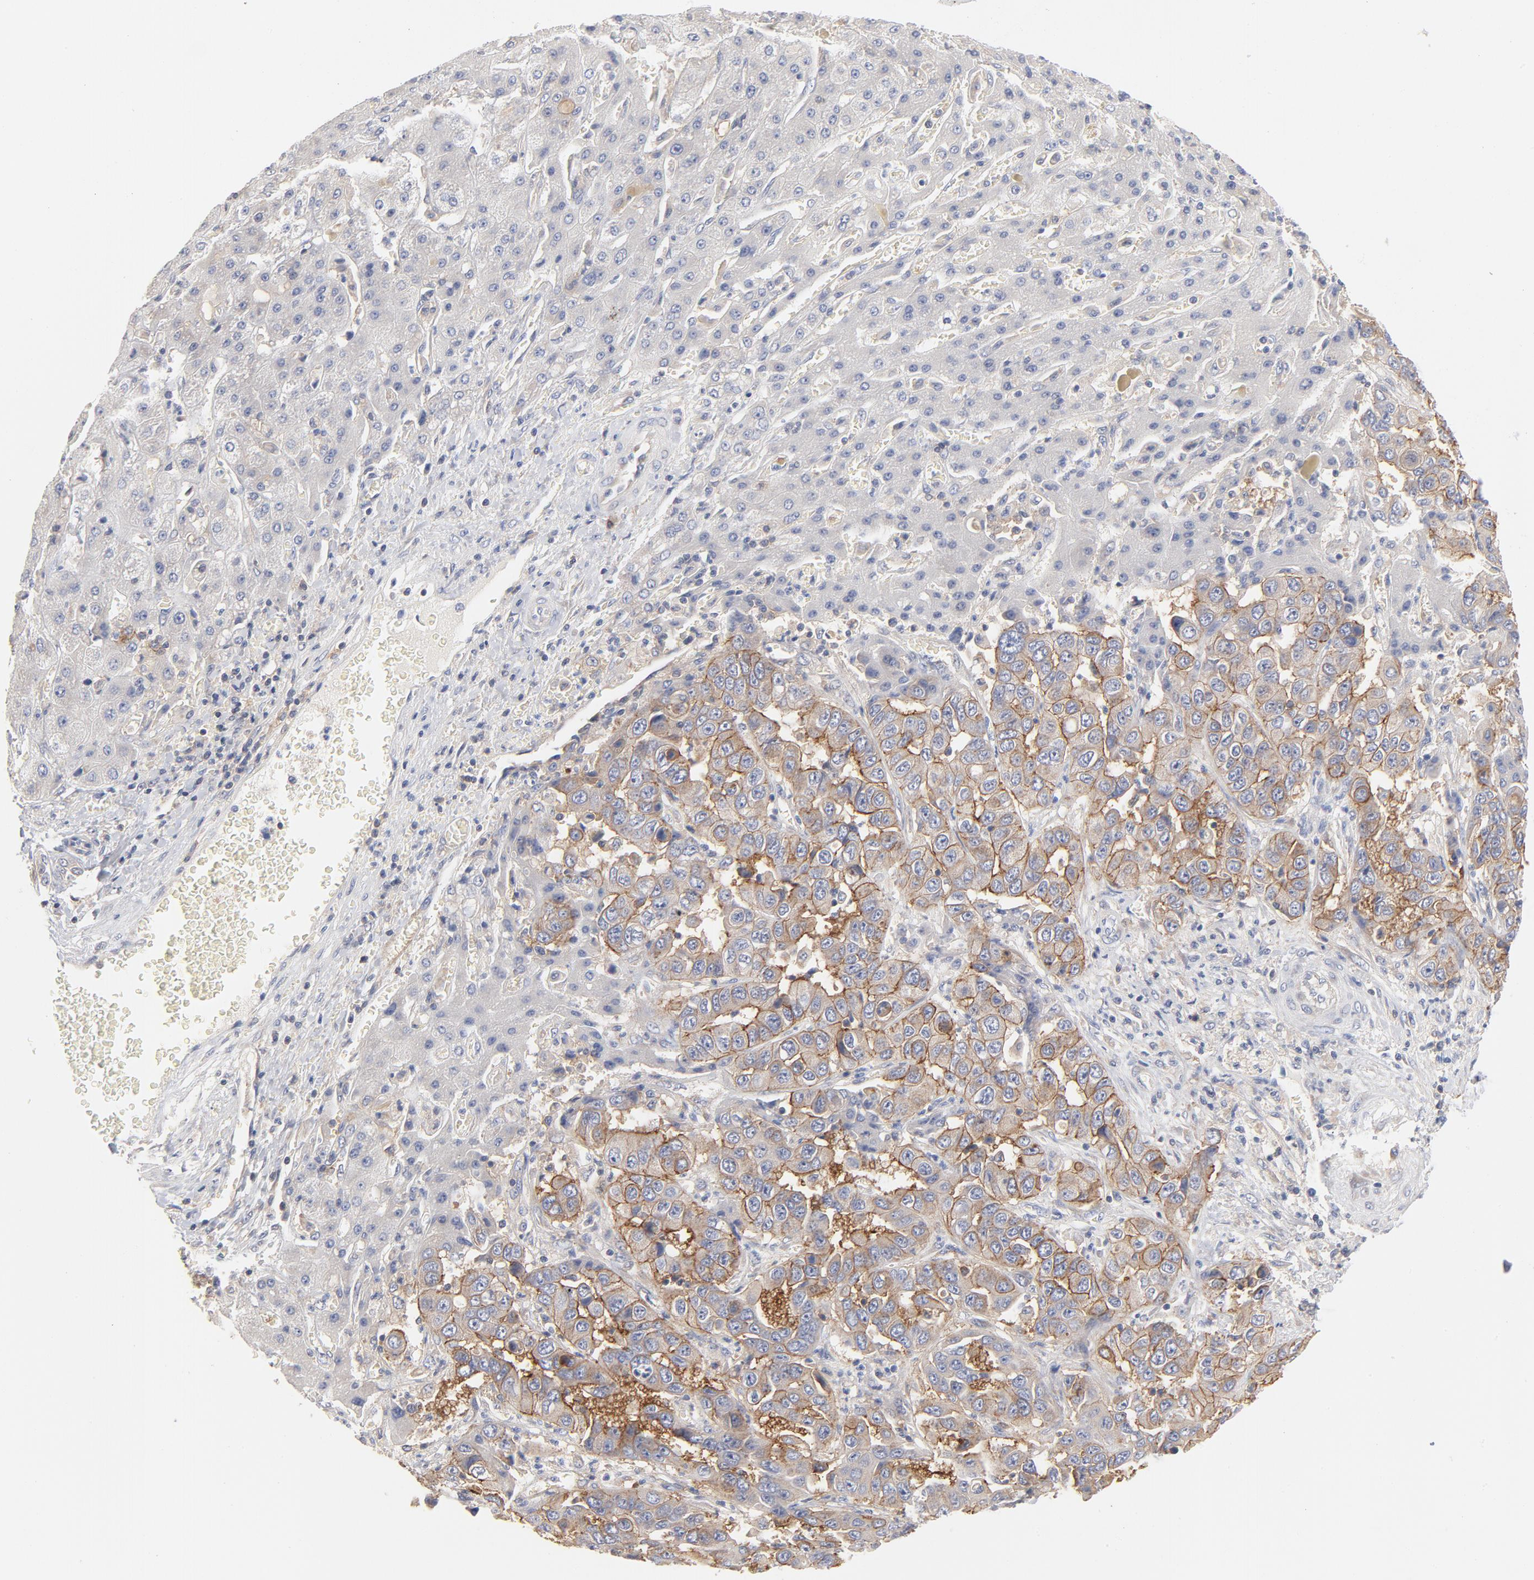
{"staining": {"intensity": "moderate", "quantity": ">75%", "location": "cytoplasmic/membranous"}, "tissue": "liver cancer", "cell_type": "Tumor cells", "image_type": "cancer", "snomed": [{"axis": "morphology", "description": "Cholangiocarcinoma"}, {"axis": "topography", "description": "Liver"}], "caption": "Moderate cytoplasmic/membranous expression for a protein is present in approximately >75% of tumor cells of liver cholangiocarcinoma using IHC.", "gene": "SETD3", "patient": {"sex": "female", "age": 52}}